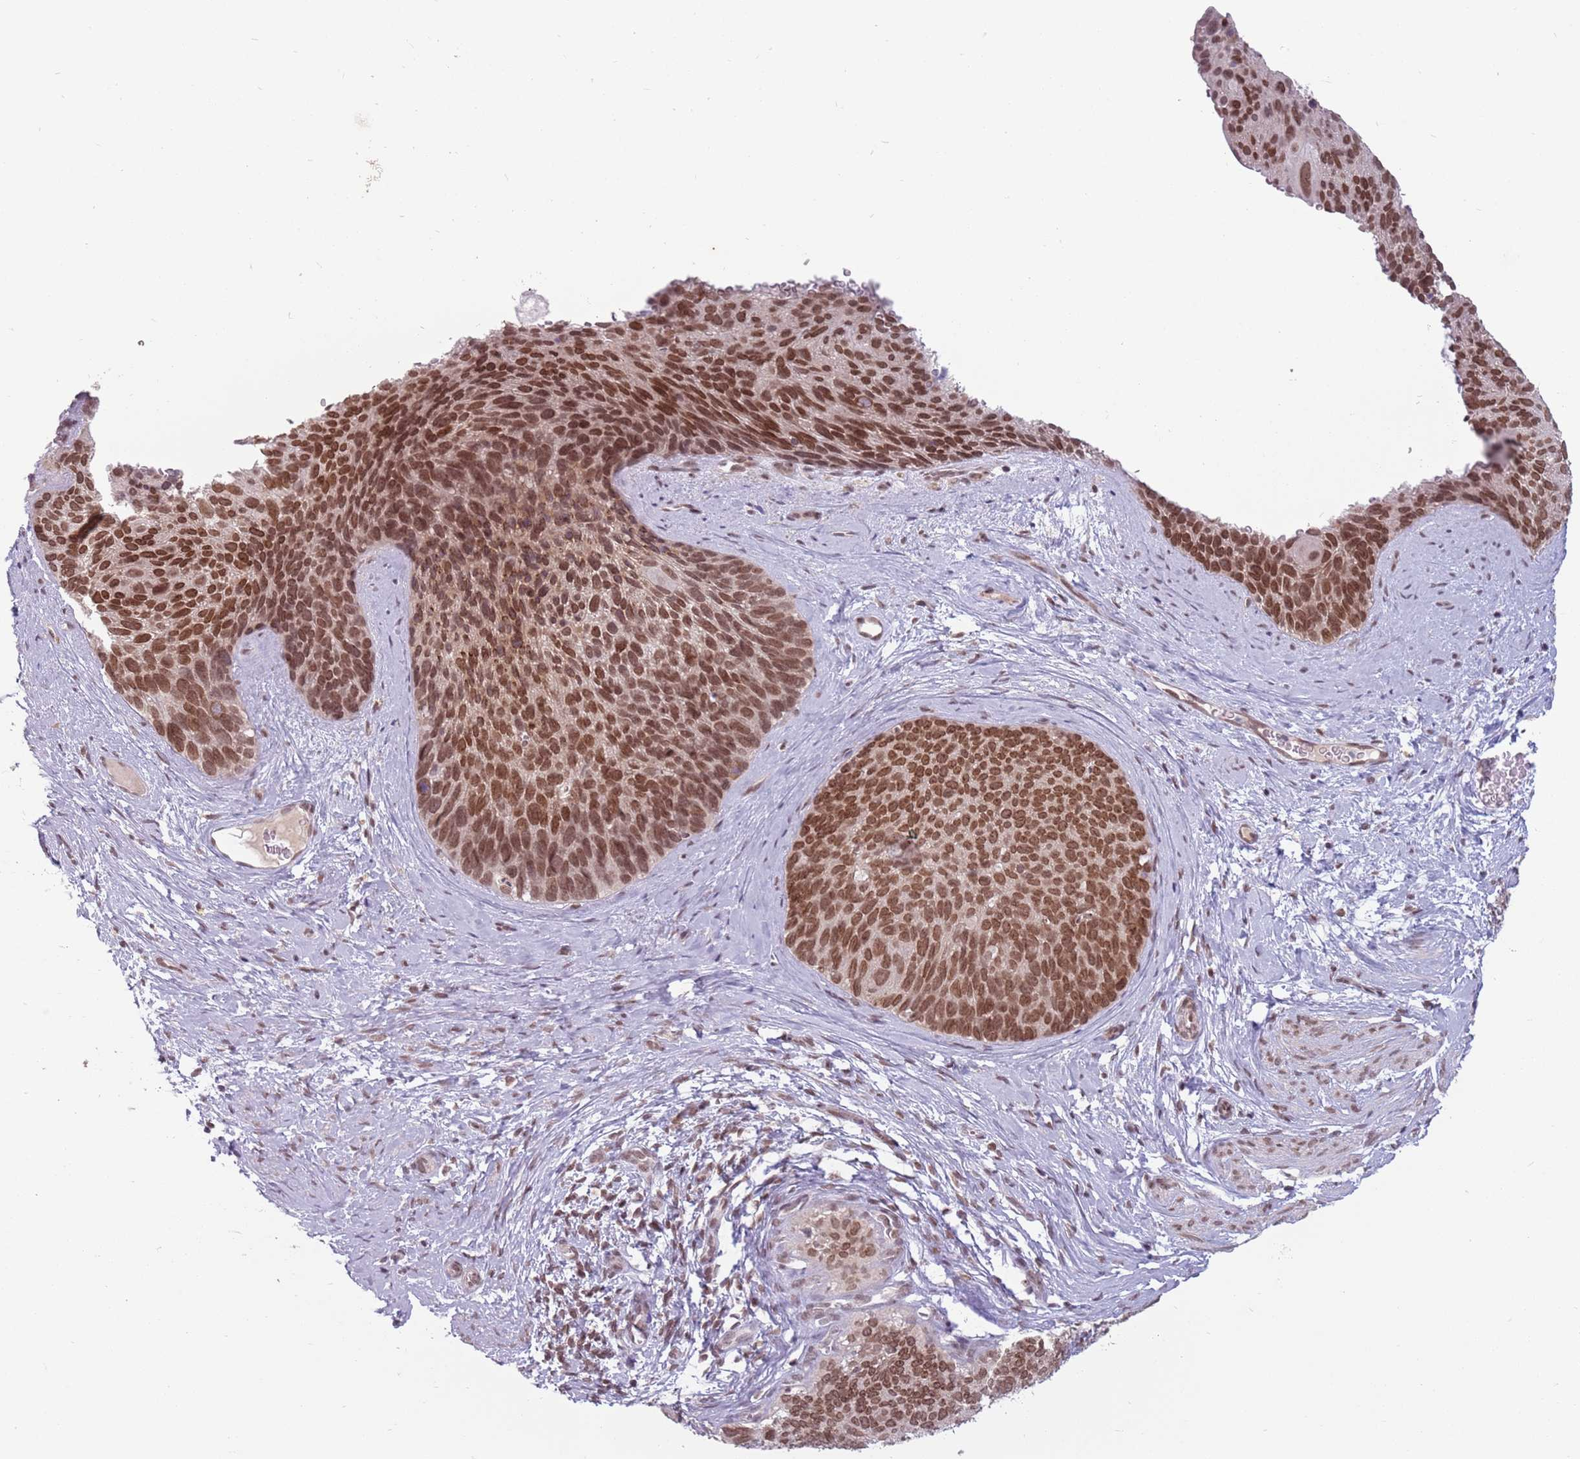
{"staining": {"intensity": "moderate", "quantity": ">75%", "location": "nuclear"}, "tissue": "cervical cancer", "cell_type": "Tumor cells", "image_type": "cancer", "snomed": [{"axis": "morphology", "description": "Squamous cell carcinoma, NOS"}, {"axis": "topography", "description": "Cervix"}], "caption": "Cervical cancer (squamous cell carcinoma) stained with IHC demonstrates moderate nuclear expression in approximately >75% of tumor cells. Nuclei are stained in blue.", "gene": "ZNF574", "patient": {"sex": "female", "age": 80}}